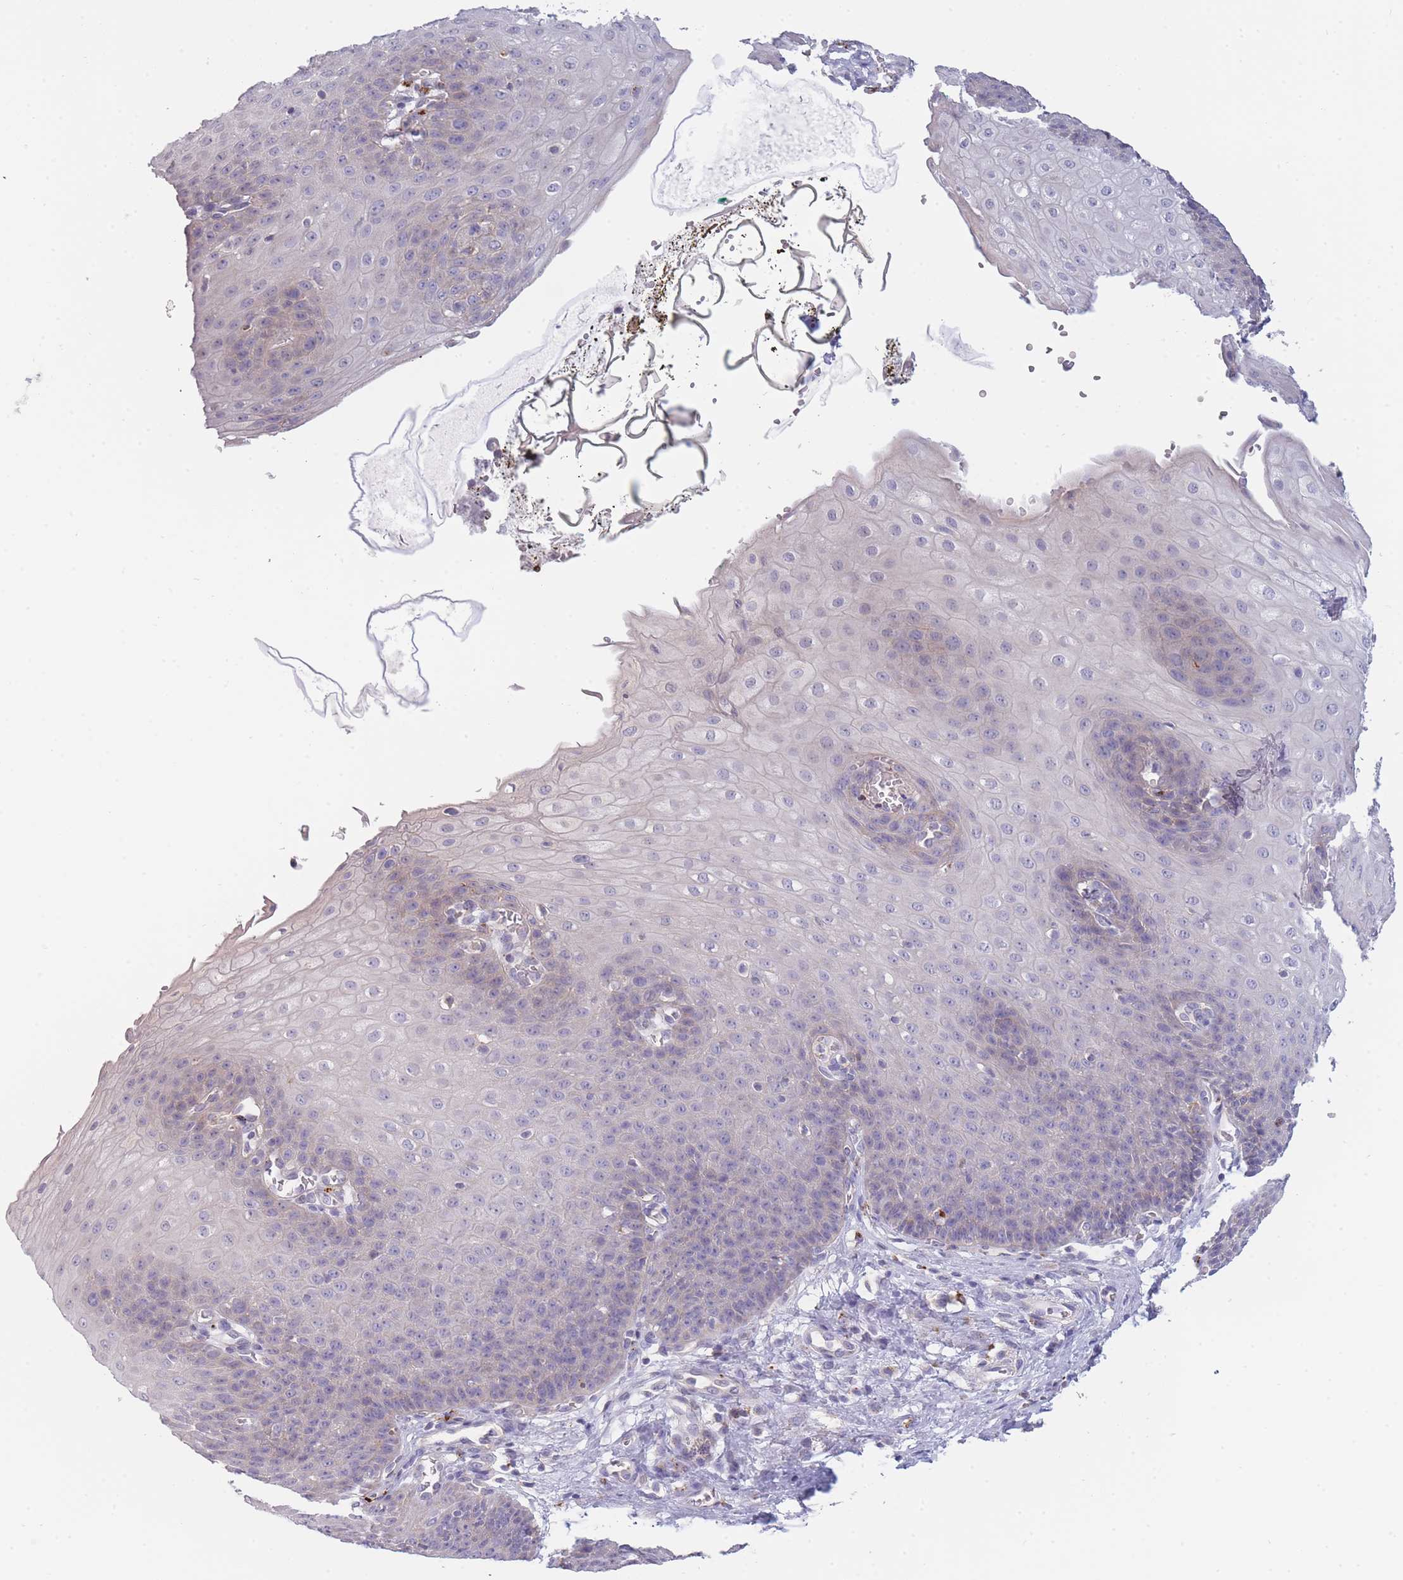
{"staining": {"intensity": "negative", "quantity": "none", "location": "none"}, "tissue": "esophagus", "cell_type": "Squamous epithelial cells", "image_type": "normal", "snomed": [{"axis": "morphology", "description": "Normal tissue, NOS"}, {"axis": "topography", "description": "Esophagus"}], "caption": "Image shows no protein positivity in squamous epithelial cells of benign esophagus.", "gene": "TRIM61", "patient": {"sex": "male", "age": 71}}